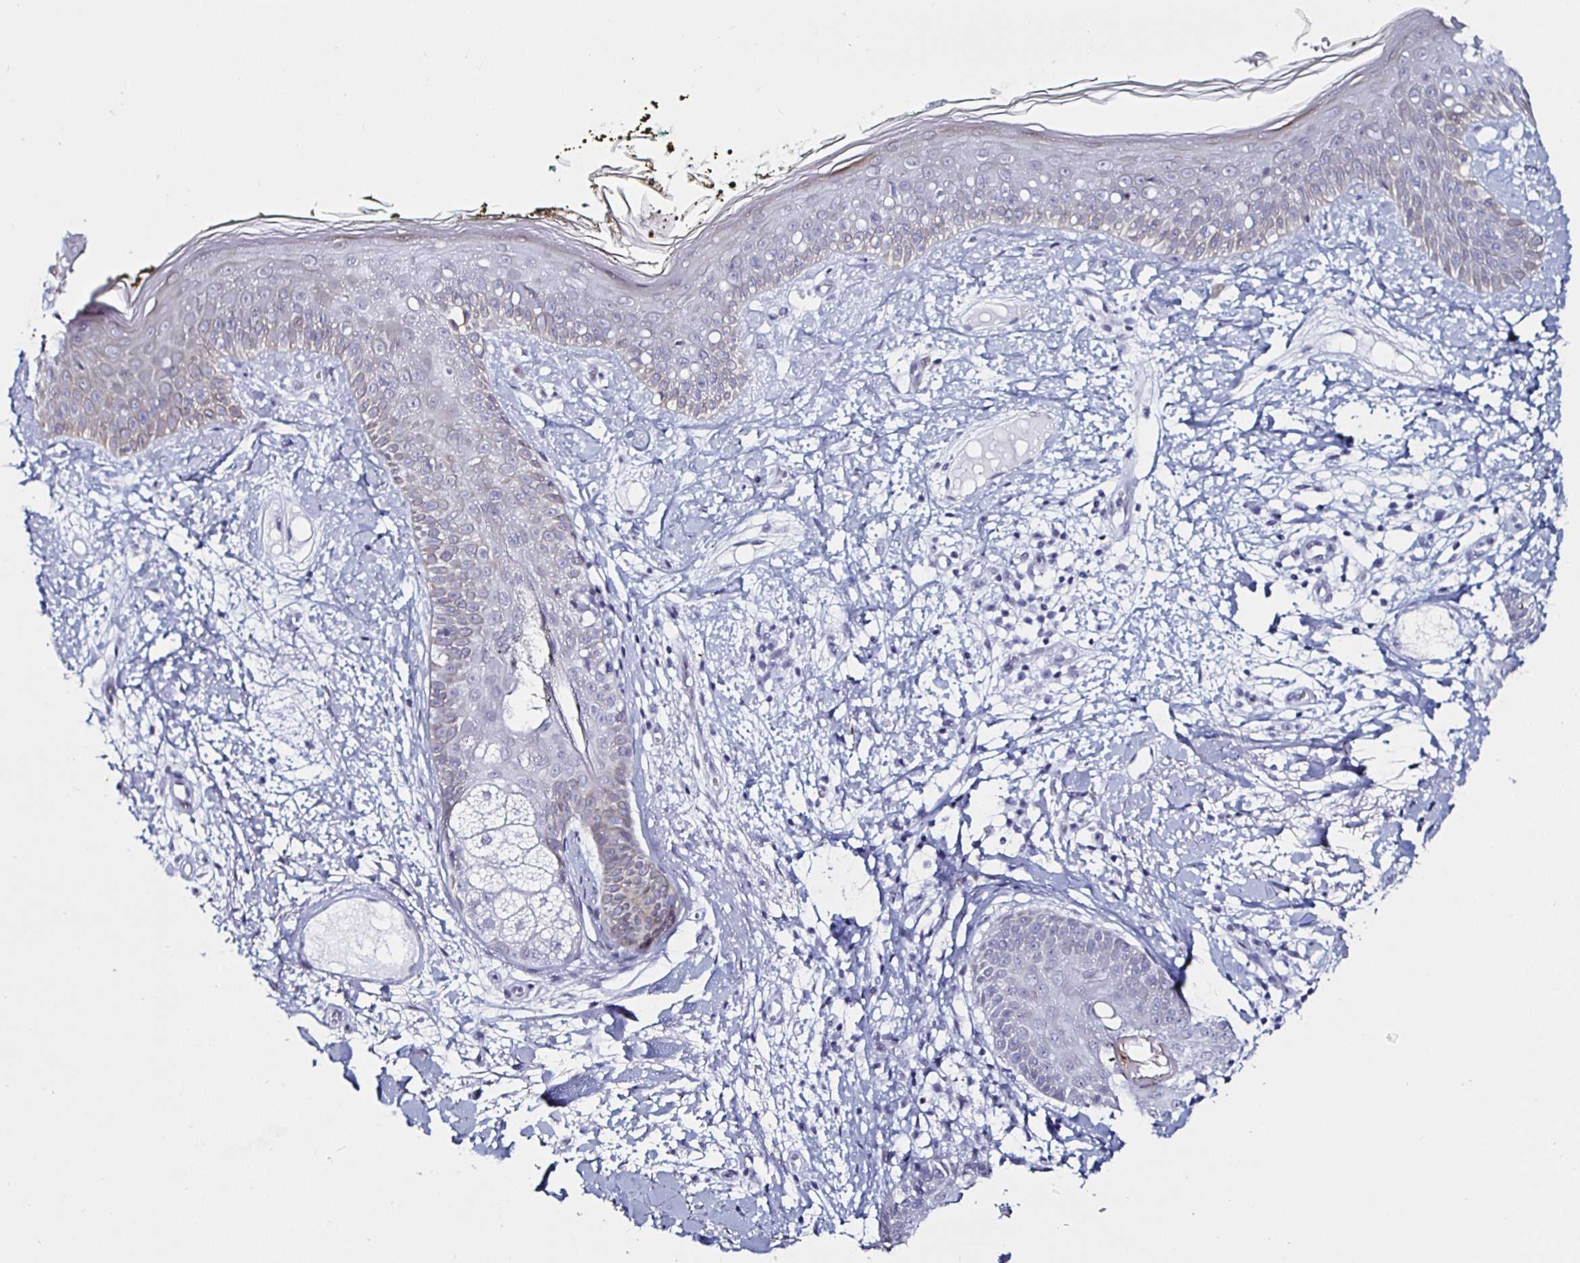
{"staining": {"intensity": "negative", "quantity": "none", "location": "none"}, "tissue": "skin", "cell_type": "Fibroblasts", "image_type": "normal", "snomed": [{"axis": "morphology", "description": "Normal tissue, NOS"}, {"axis": "topography", "description": "Skin"}], "caption": "This is an immunohistochemistry micrograph of normal human skin. There is no expression in fibroblasts.", "gene": "KRT4", "patient": {"sex": "female", "age": 34}}